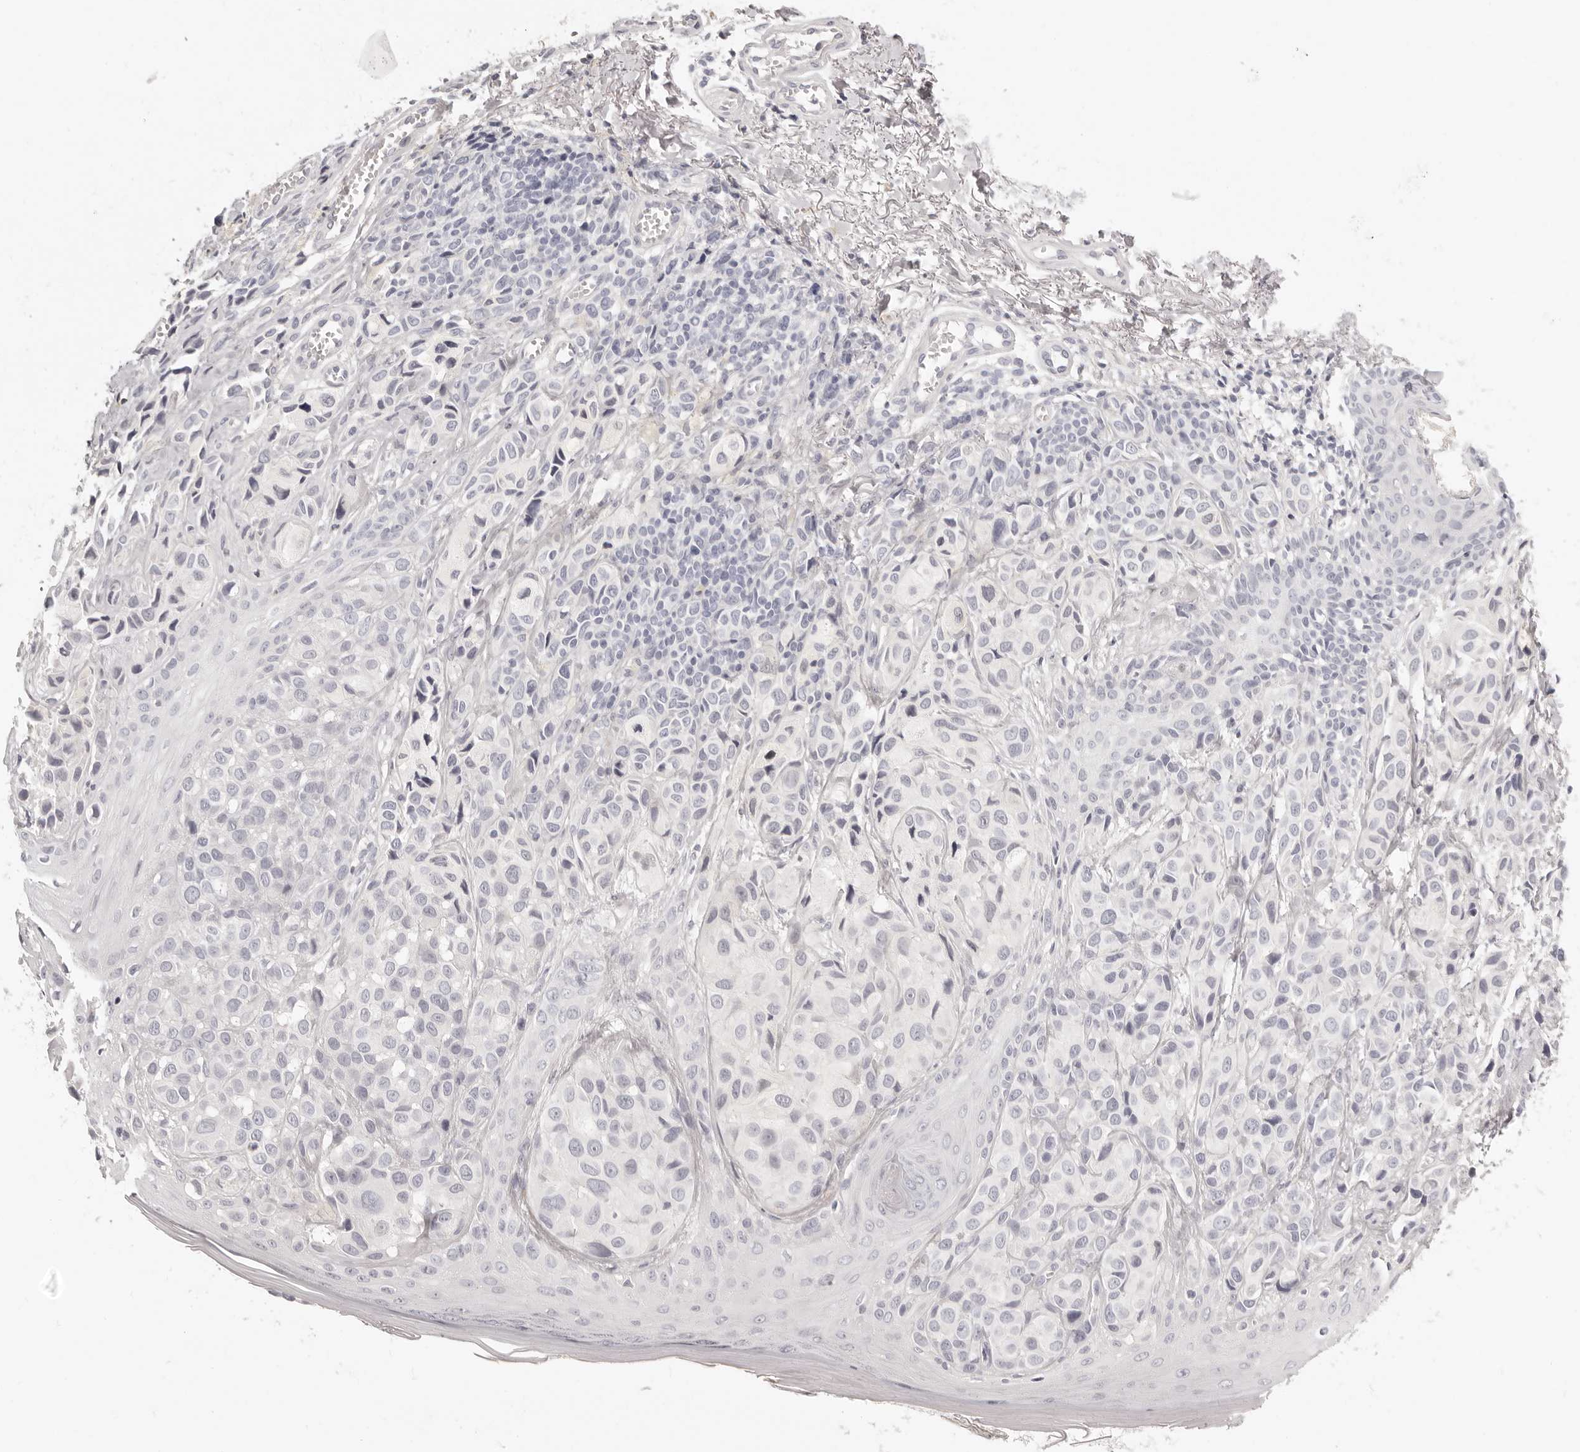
{"staining": {"intensity": "negative", "quantity": "none", "location": "none"}, "tissue": "melanoma", "cell_type": "Tumor cells", "image_type": "cancer", "snomed": [{"axis": "morphology", "description": "Malignant melanoma, NOS"}, {"axis": "topography", "description": "Skin"}], "caption": "DAB (3,3'-diaminobenzidine) immunohistochemical staining of human malignant melanoma displays no significant staining in tumor cells.", "gene": "FABP1", "patient": {"sex": "female", "age": 58}}